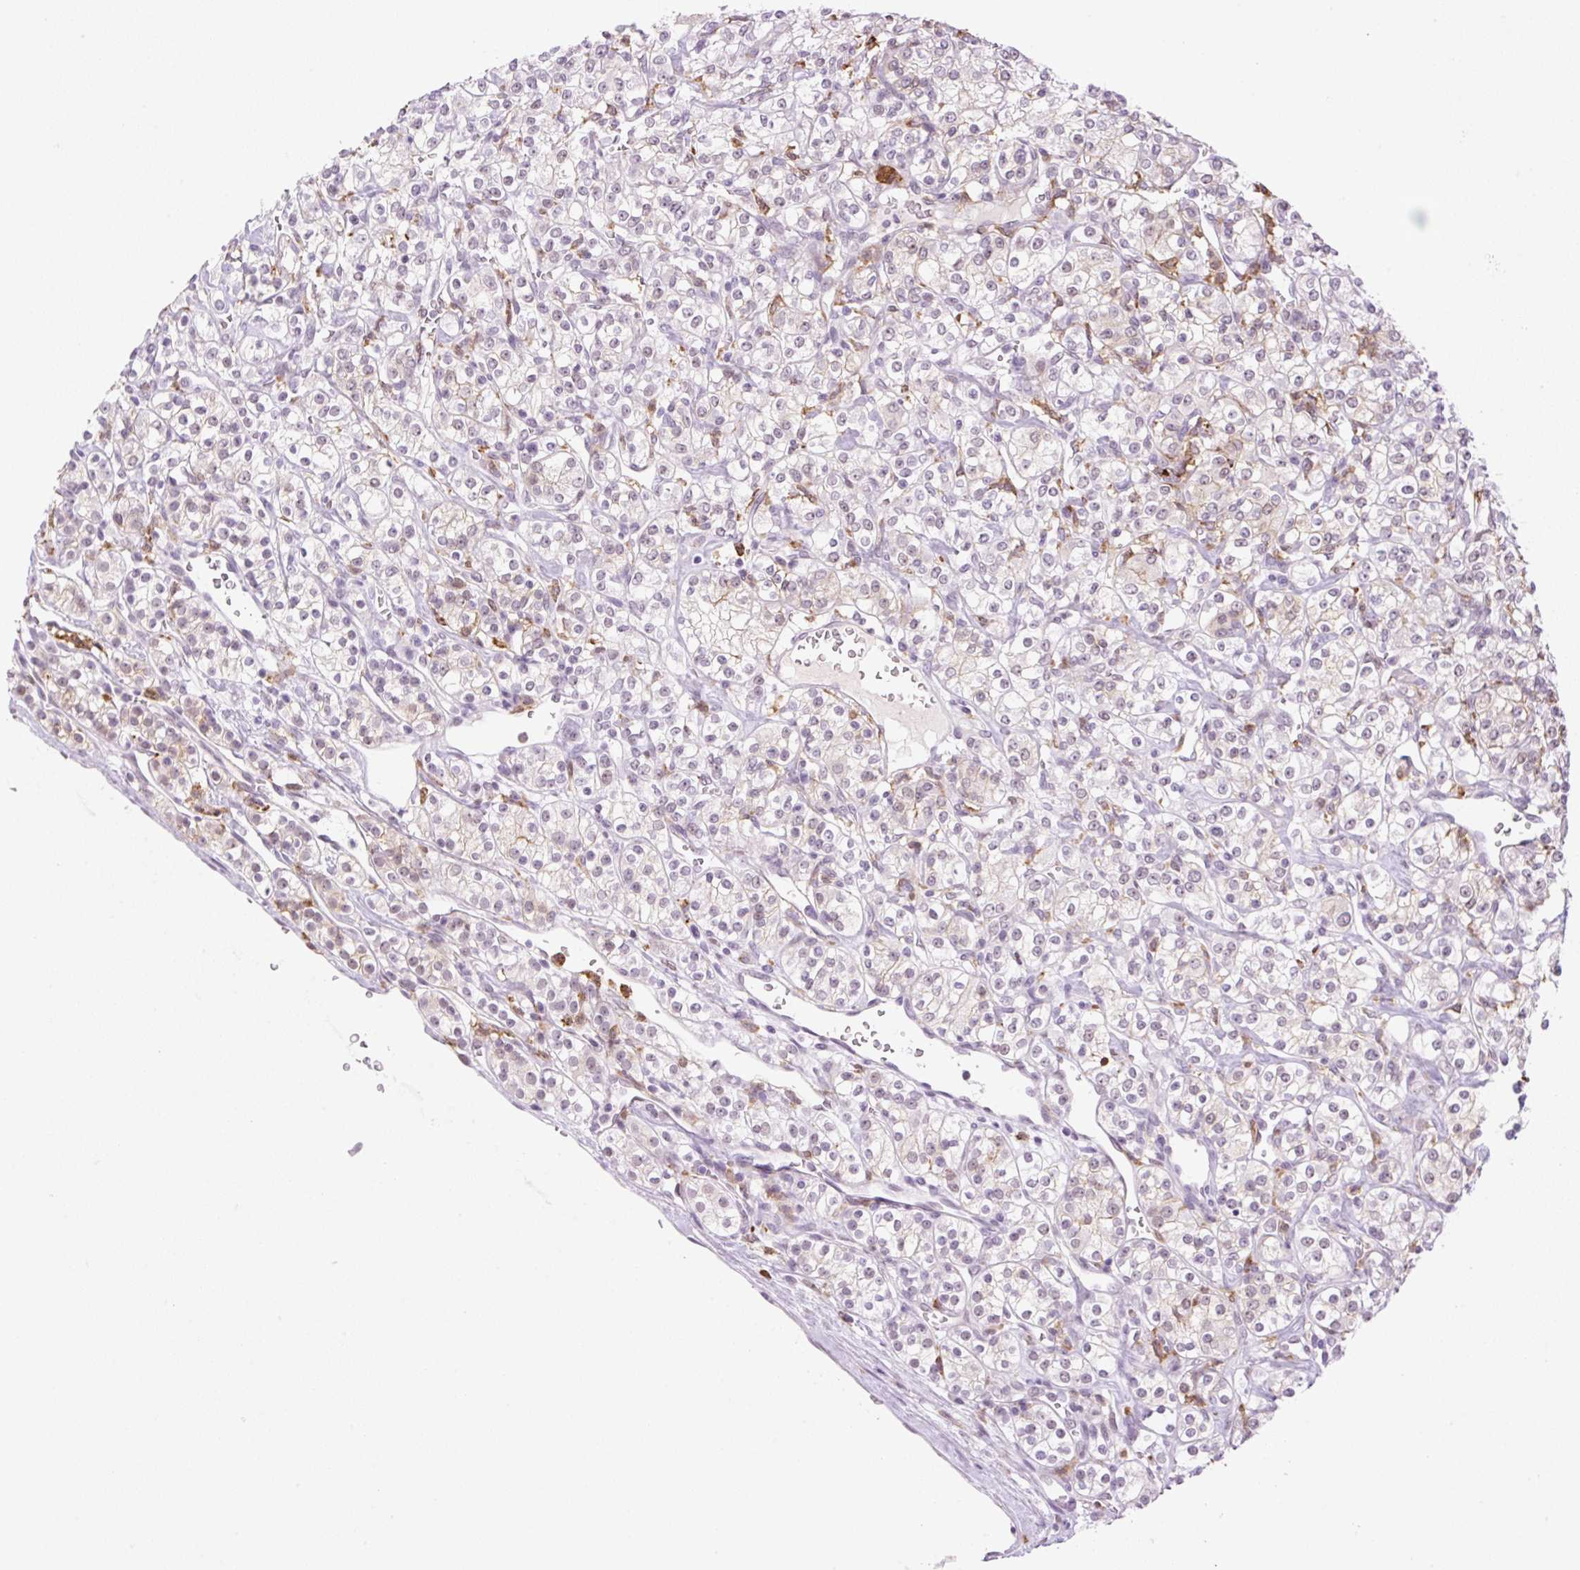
{"staining": {"intensity": "weak", "quantity": ">75%", "location": "nuclear"}, "tissue": "renal cancer", "cell_type": "Tumor cells", "image_type": "cancer", "snomed": [{"axis": "morphology", "description": "Adenocarcinoma, NOS"}, {"axis": "topography", "description": "Kidney"}], "caption": "Adenocarcinoma (renal) stained with a protein marker shows weak staining in tumor cells.", "gene": "PALM3", "patient": {"sex": "male", "age": 77}}